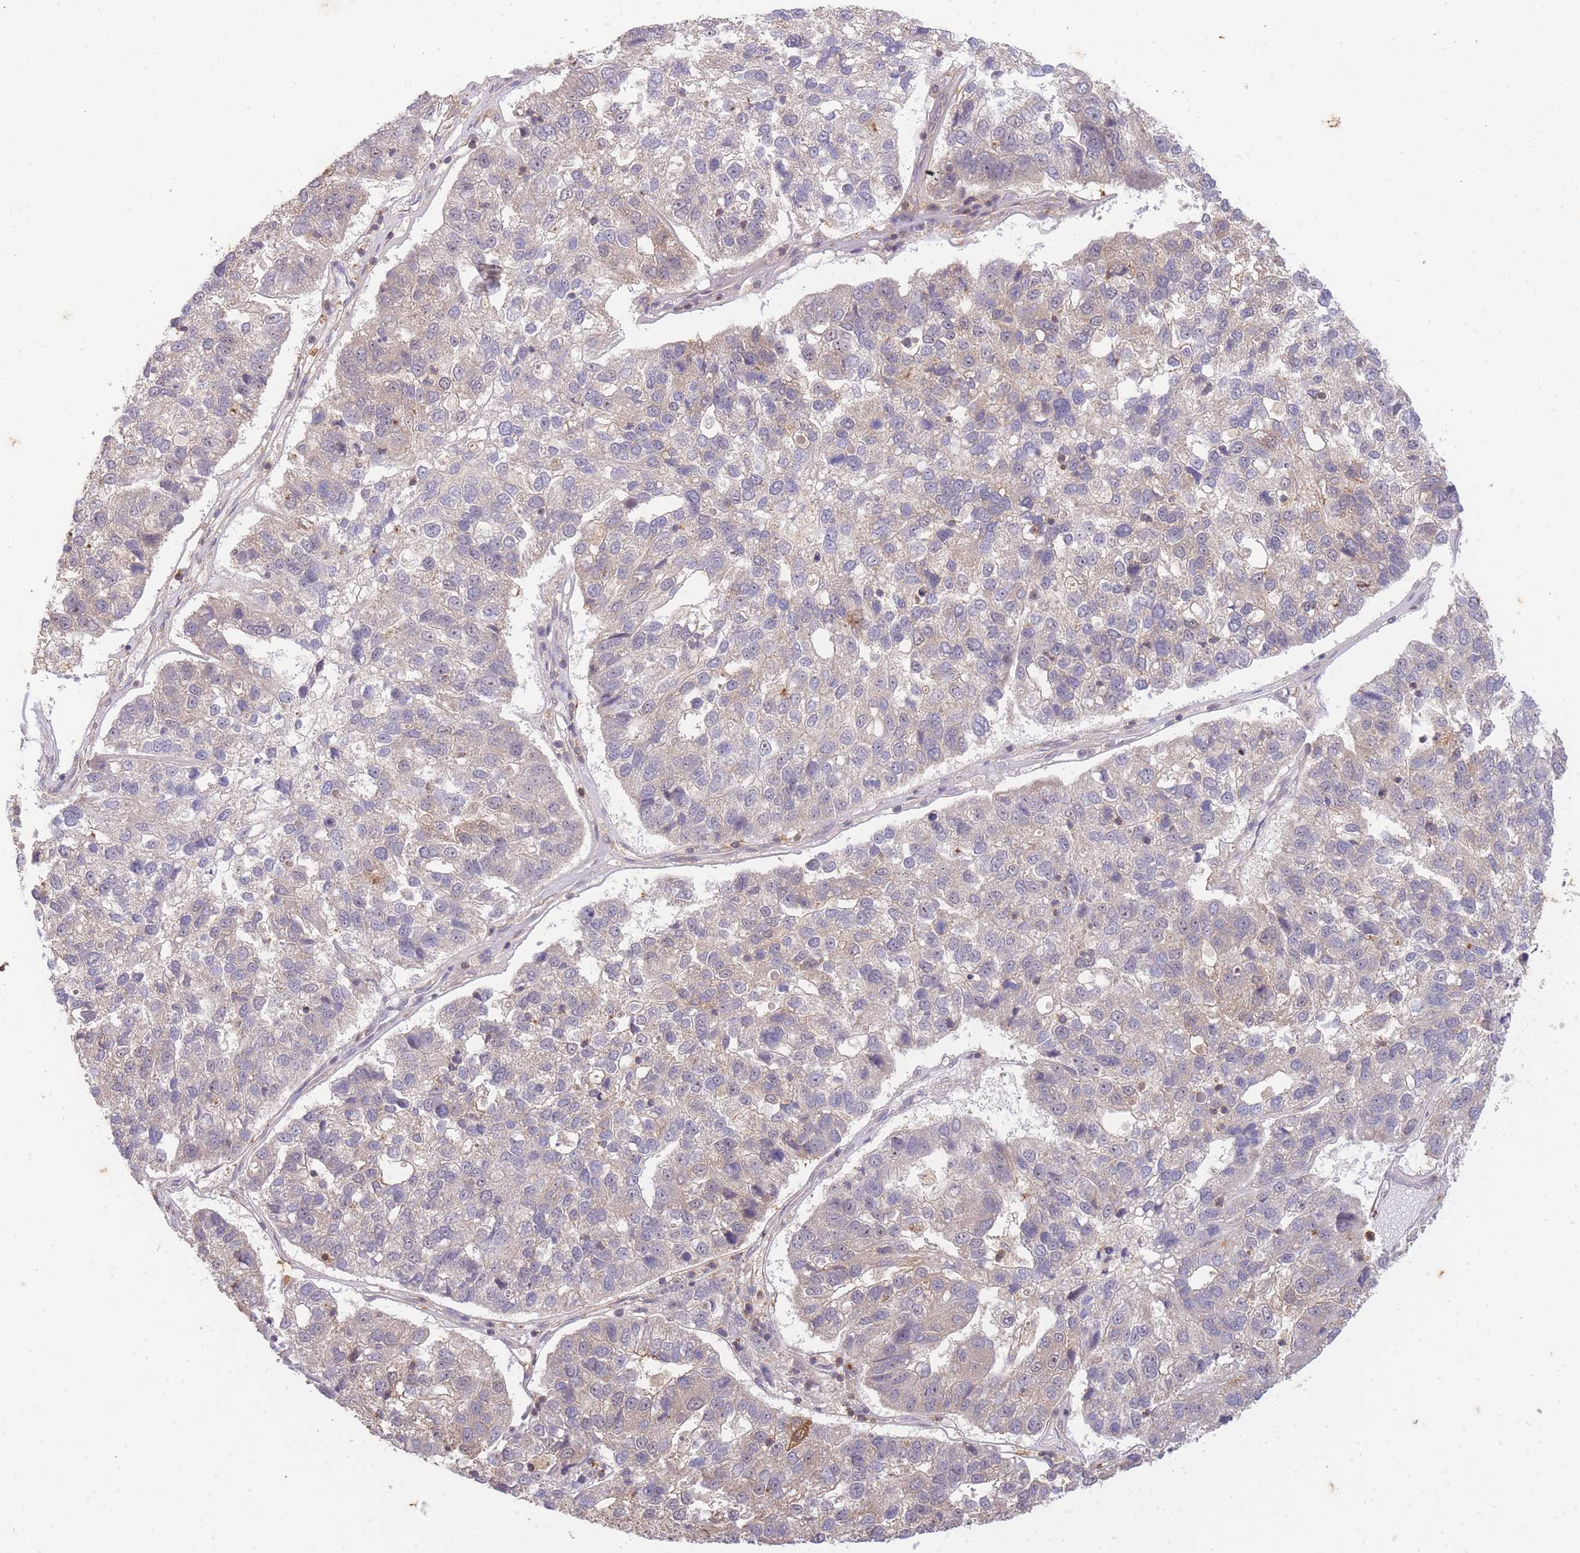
{"staining": {"intensity": "negative", "quantity": "none", "location": "none"}, "tissue": "pancreatic cancer", "cell_type": "Tumor cells", "image_type": "cancer", "snomed": [{"axis": "morphology", "description": "Adenocarcinoma, NOS"}, {"axis": "topography", "description": "Pancreas"}], "caption": "High power microscopy image of an IHC image of pancreatic adenocarcinoma, revealing no significant expression in tumor cells.", "gene": "ST8SIA4", "patient": {"sex": "female", "age": 61}}